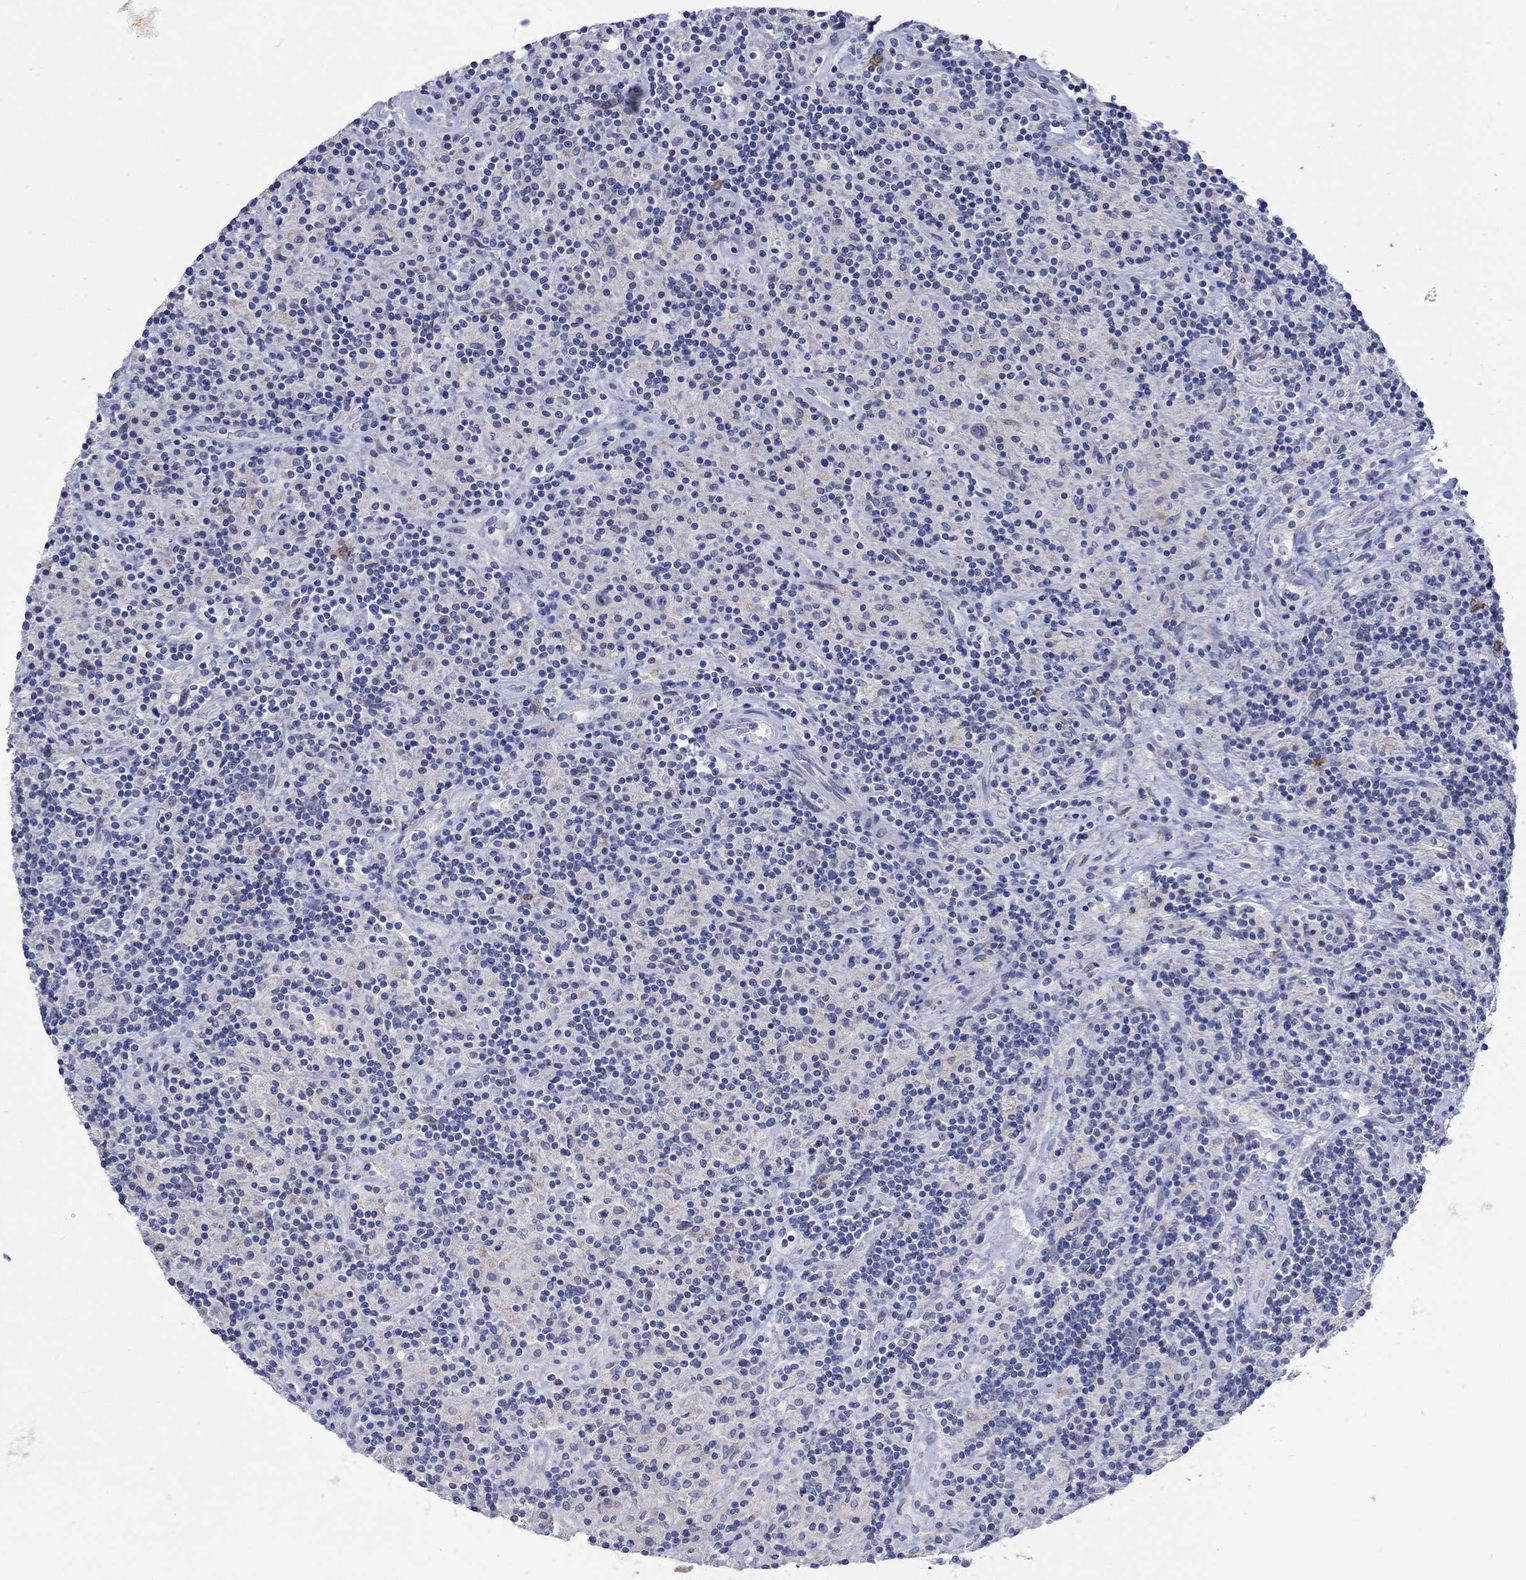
{"staining": {"intensity": "negative", "quantity": "none", "location": "none"}, "tissue": "lymphoma", "cell_type": "Tumor cells", "image_type": "cancer", "snomed": [{"axis": "morphology", "description": "Hodgkin's disease, NOS"}, {"axis": "topography", "description": "Lymph node"}], "caption": "Immunohistochemistry micrograph of lymphoma stained for a protein (brown), which demonstrates no positivity in tumor cells.", "gene": "REEP2", "patient": {"sex": "male", "age": 70}}